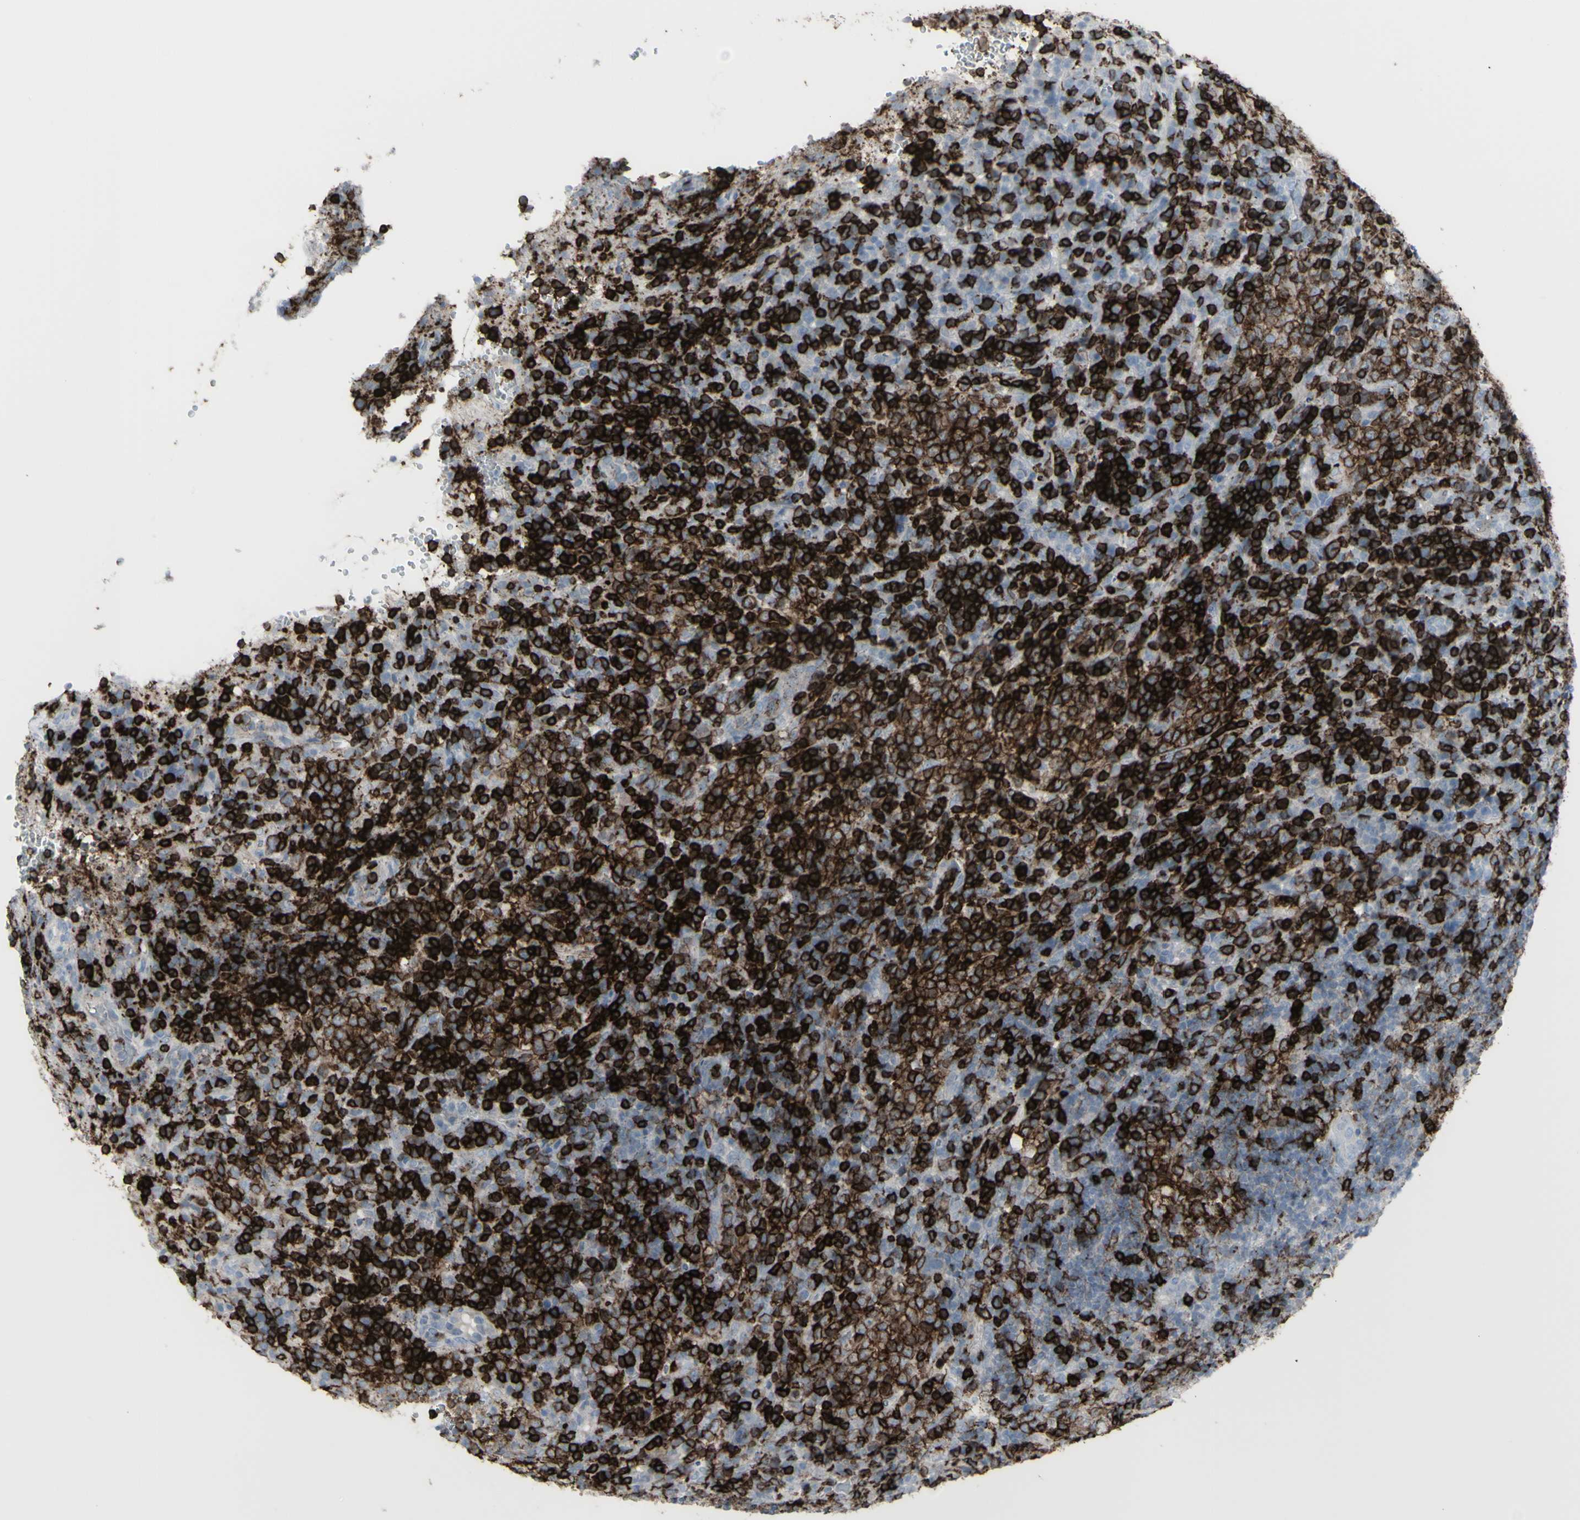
{"staining": {"intensity": "strong", "quantity": ">75%", "location": "cytoplasmic/membranous"}, "tissue": "lymphoma", "cell_type": "Tumor cells", "image_type": "cancer", "snomed": [{"axis": "morphology", "description": "Malignant lymphoma, non-Hodgkin's type, High grade"}, {"axis": "topography", "description": "Lymph node"}], "caption": "Immunohistochemical staining of lymphoma demonstrates high levels of strong cytoplasmic/membranous protein staining in about >75% of tumor cells.", "gene": "CD247", "patient": {"sex": "female", "age": 76}}